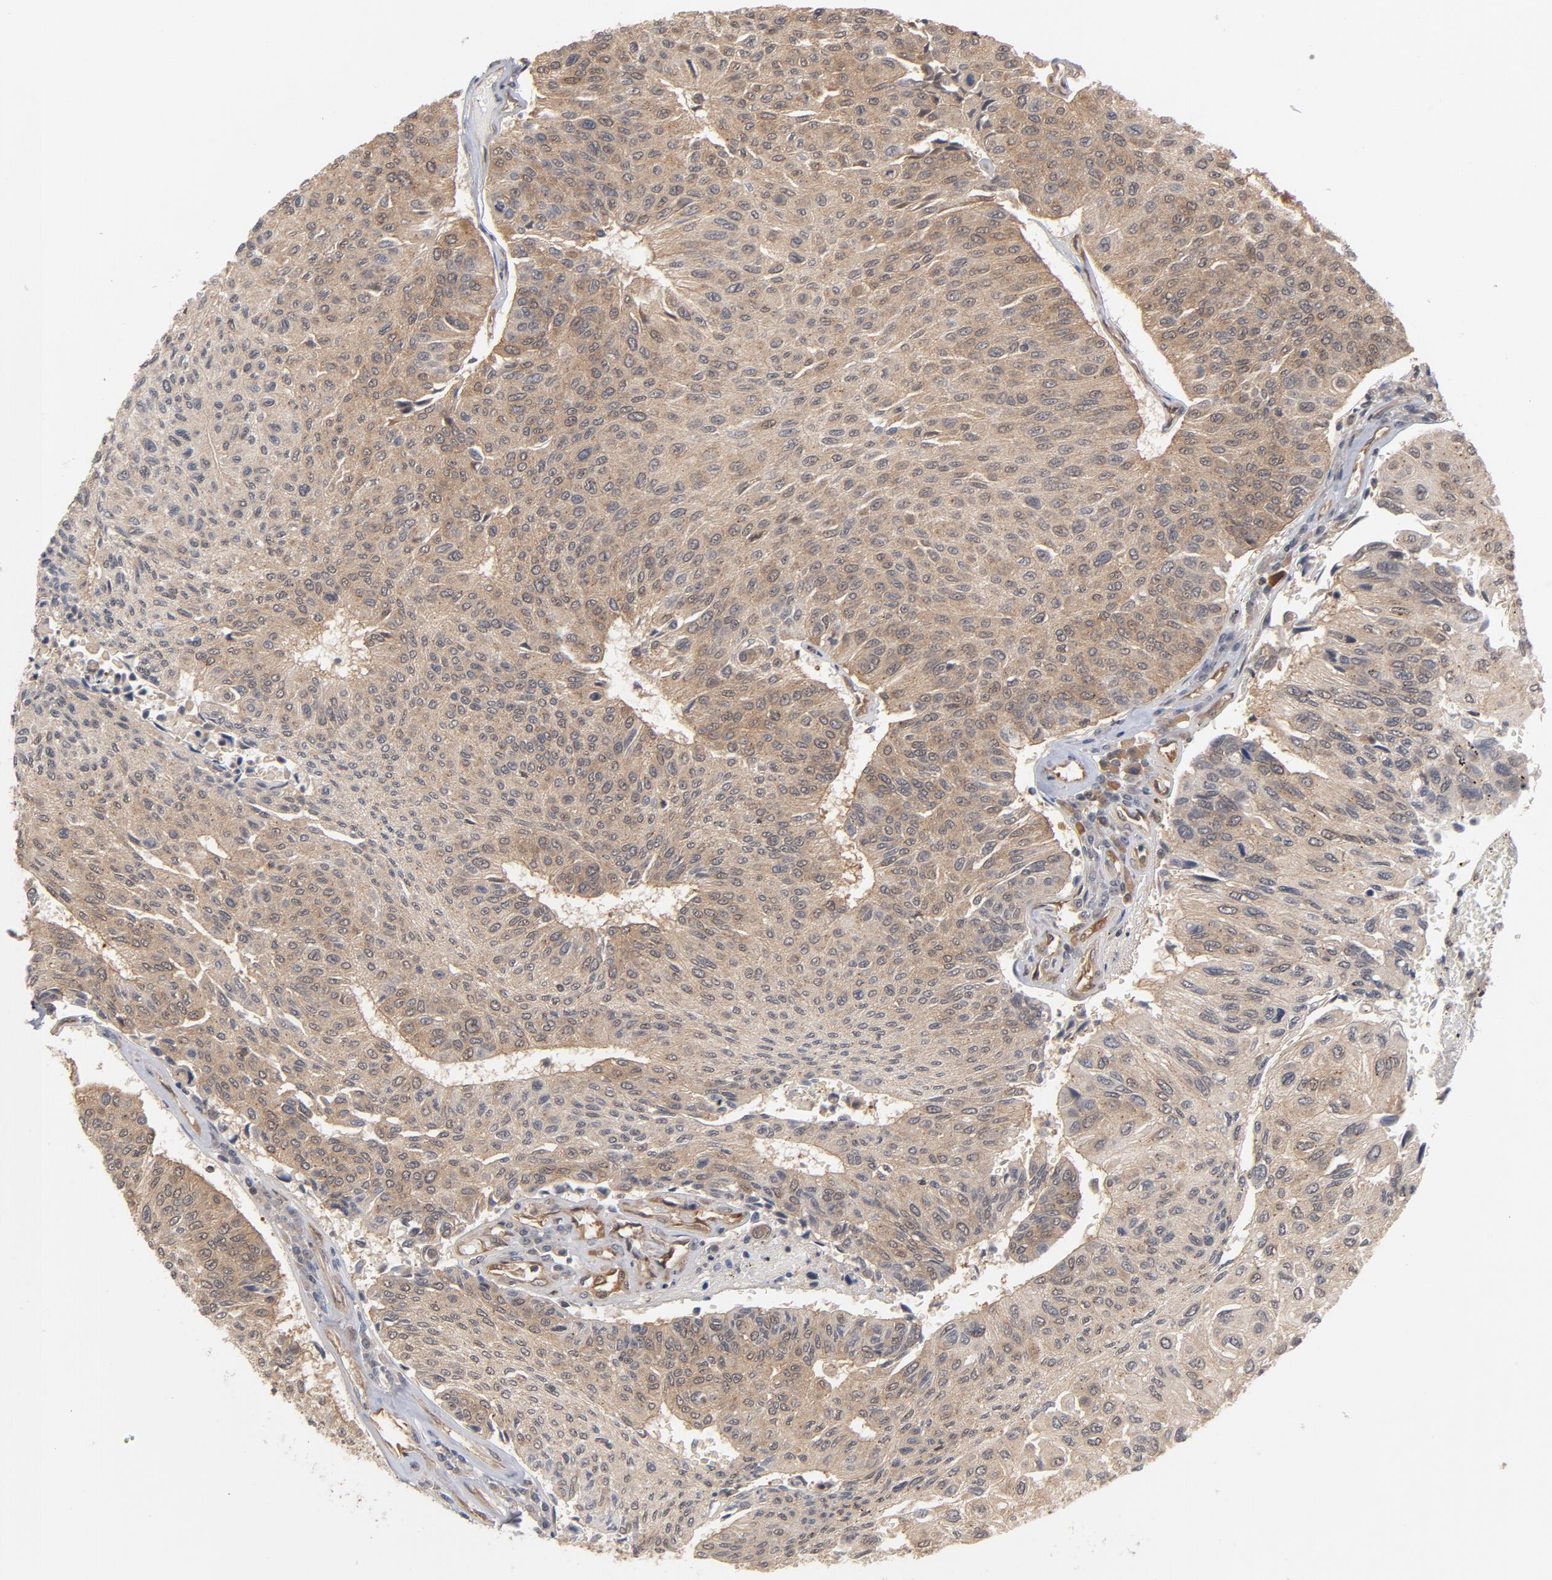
{"staining": {"intensity": "moderate", "quantity": ">75%", "location": "cytoplasmic/membranous"}, "tissue": "urothelial cancer", "cell_type": "Tumor cells", "image_type": "cancer", "snomed": [{"axis": "morphology", "description": "Urothelial carcinoma, High grade"}, {"axis": "topography", "description": "Urinary bladder"}], "caption": "Immunohistochemistry micrograph of neoplastic tissue: human urothelial carcinoma (high-grade) stained using immunohistochemistry demonstrates medium levels of moderate protein expression localized specifically in the cytoplasmic/membranous of tumor cells, appearing as a cytoplasmic/membranous brown color.", "gene": "CDC37", "patient": {"sex": "male", "age": 66}}